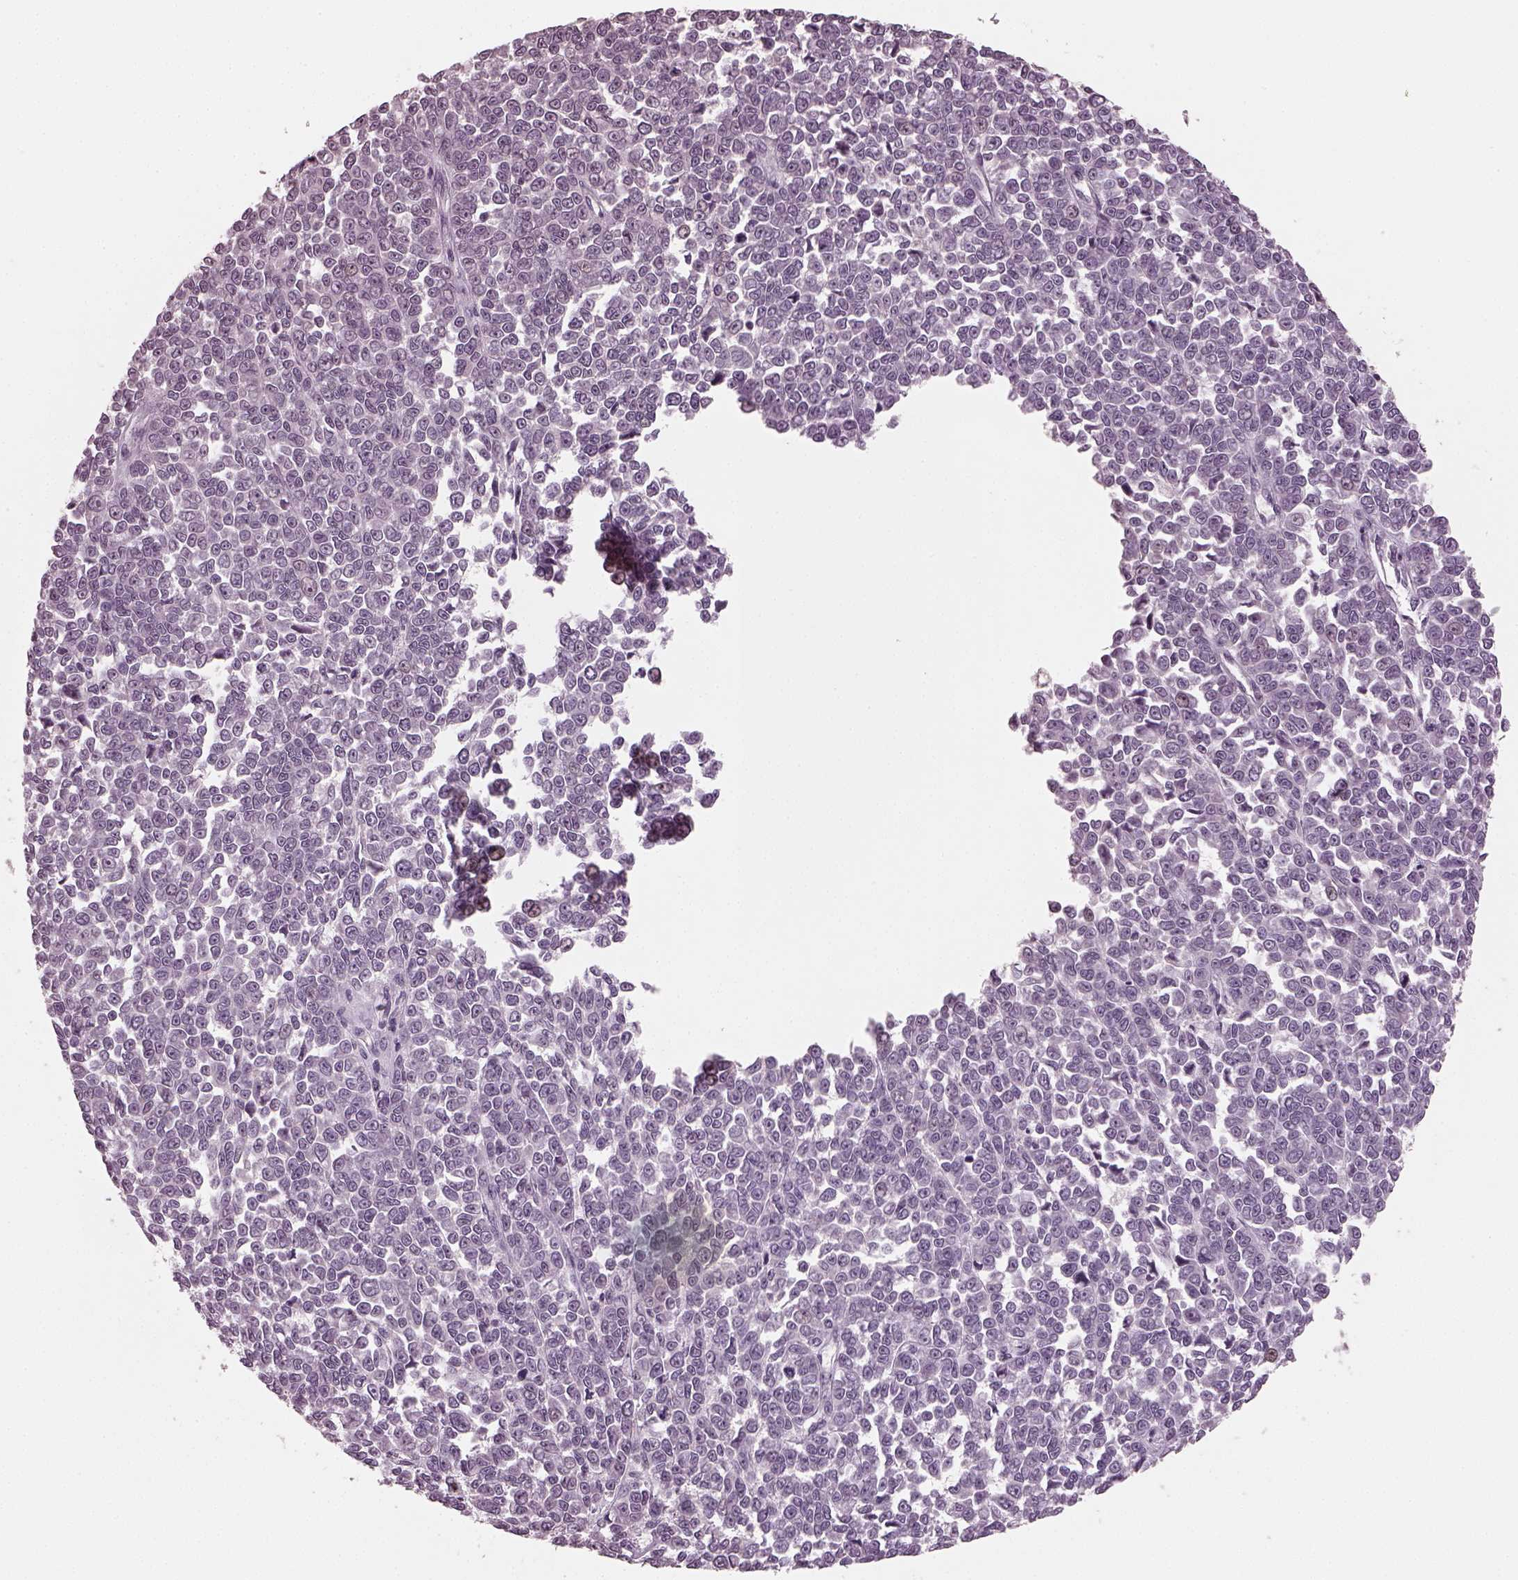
{"staining": {"intensity": "negative", "quantity": "none", "location": "none"}, "tissue": "melanoma", "cell_type": "Tumor cells", "image_type": "cancer", "snomed": [{"axis": "morphology", "description": "Malignant melanoma, NOS"}, {"axis": "topography", "description": "Skin"}], "caption": "This is an IHC micrograph of malignant melanoma. There is no staining in tumor cells.", "gene": "RCVRN", "patient": {"sex": "female", "age": 95}}